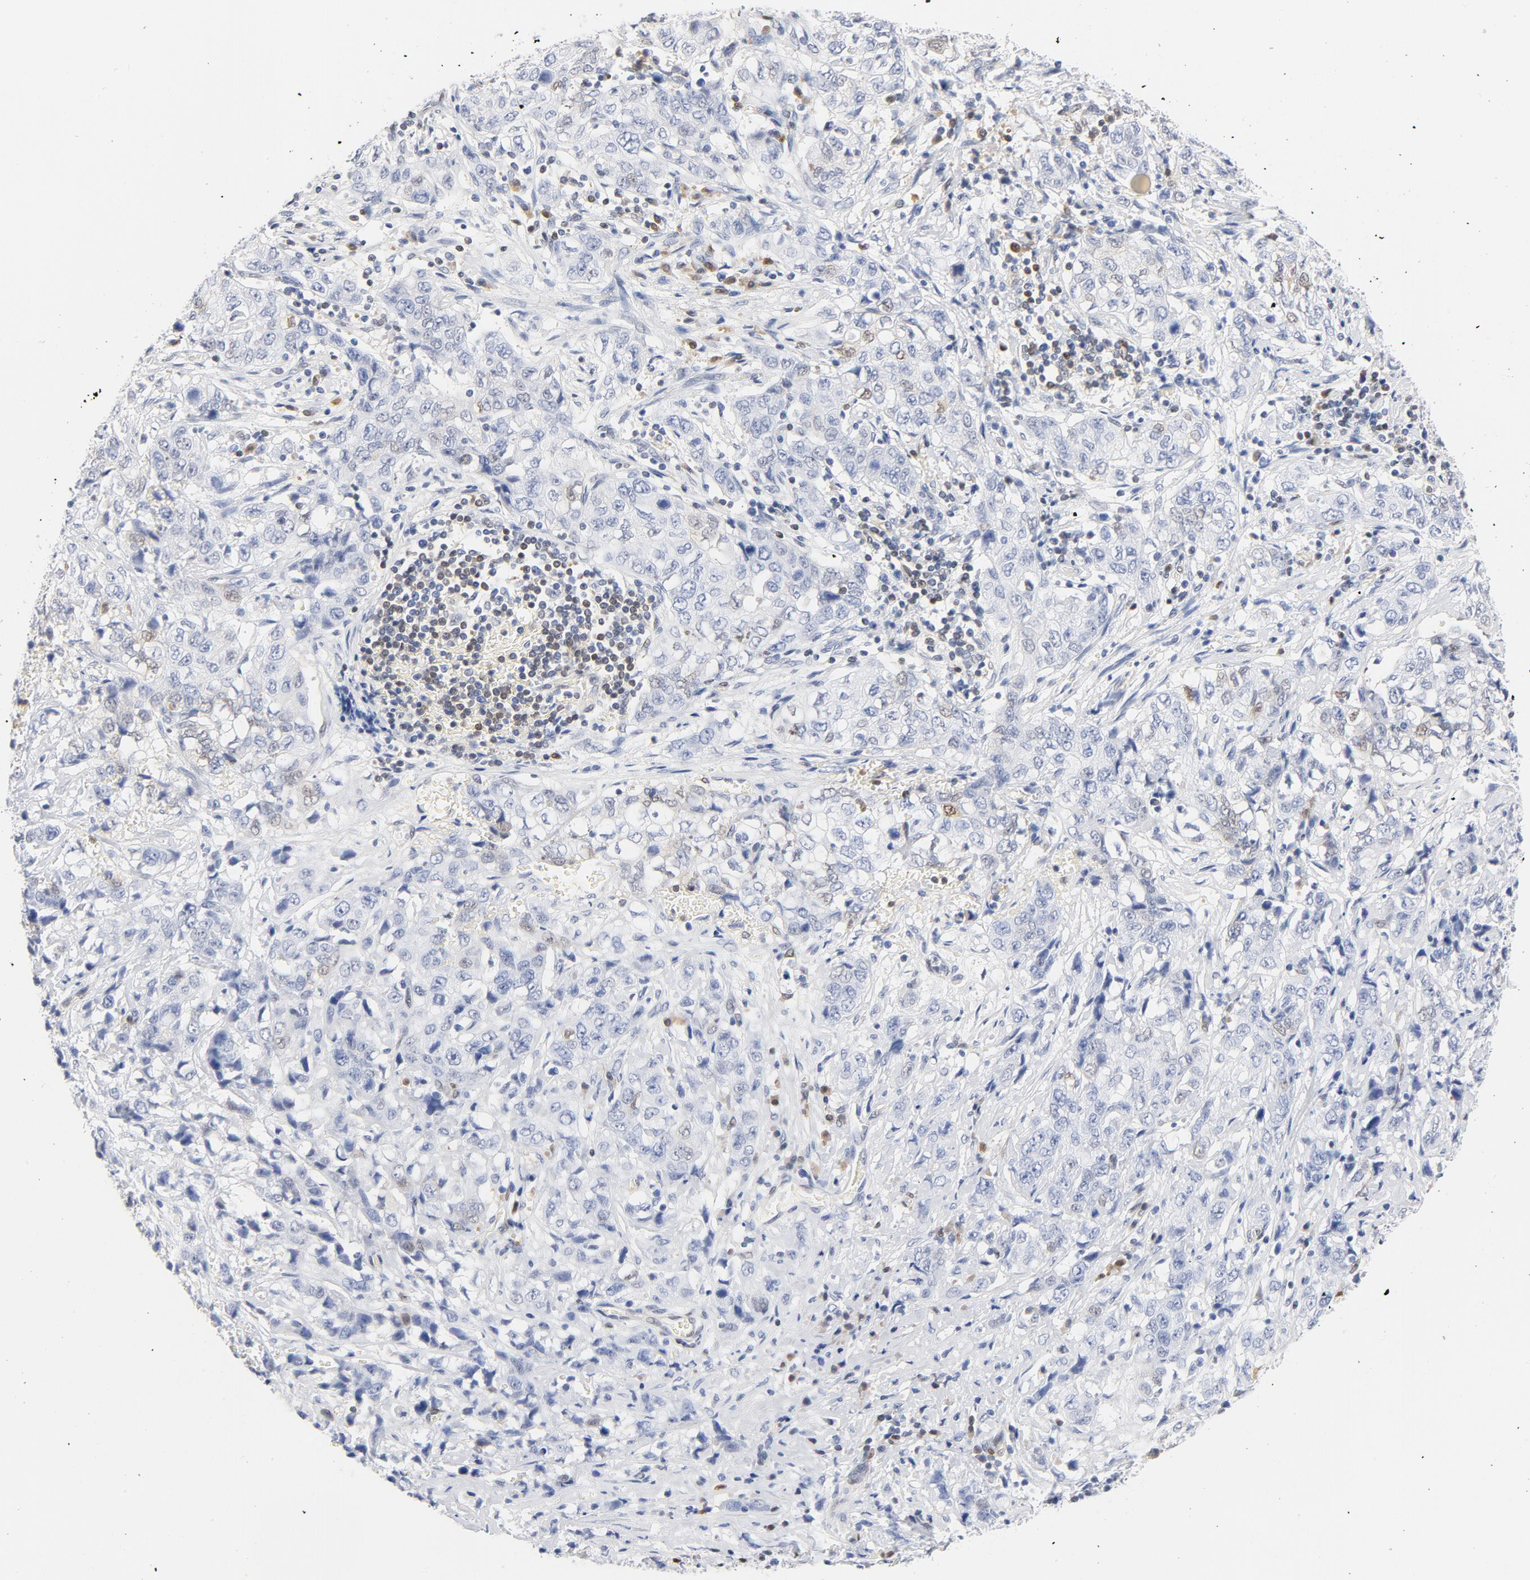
{"staining": {"intensity": "negative", "quantity": "none", "location": "none"}, "tissue": "stomach cancer", "cell_type": "Tumor cells", "image_type": "cancer", "snomed": [{"axis": "morphology", "description": "Adenocarcinoma, NOS"}, {"axis": "topography", "description": "Stomach"}], "caption": "A micrograph of stomach adenocarcinoma stained for a protein displays no brown staining in tumor cells. (DAB (3,3'-diaminobenzidine) IHC visualized using brightfield microscopy, high magnification).", "gene": "CDKN1B", "patient": {"sex": "male", "age": 48}}